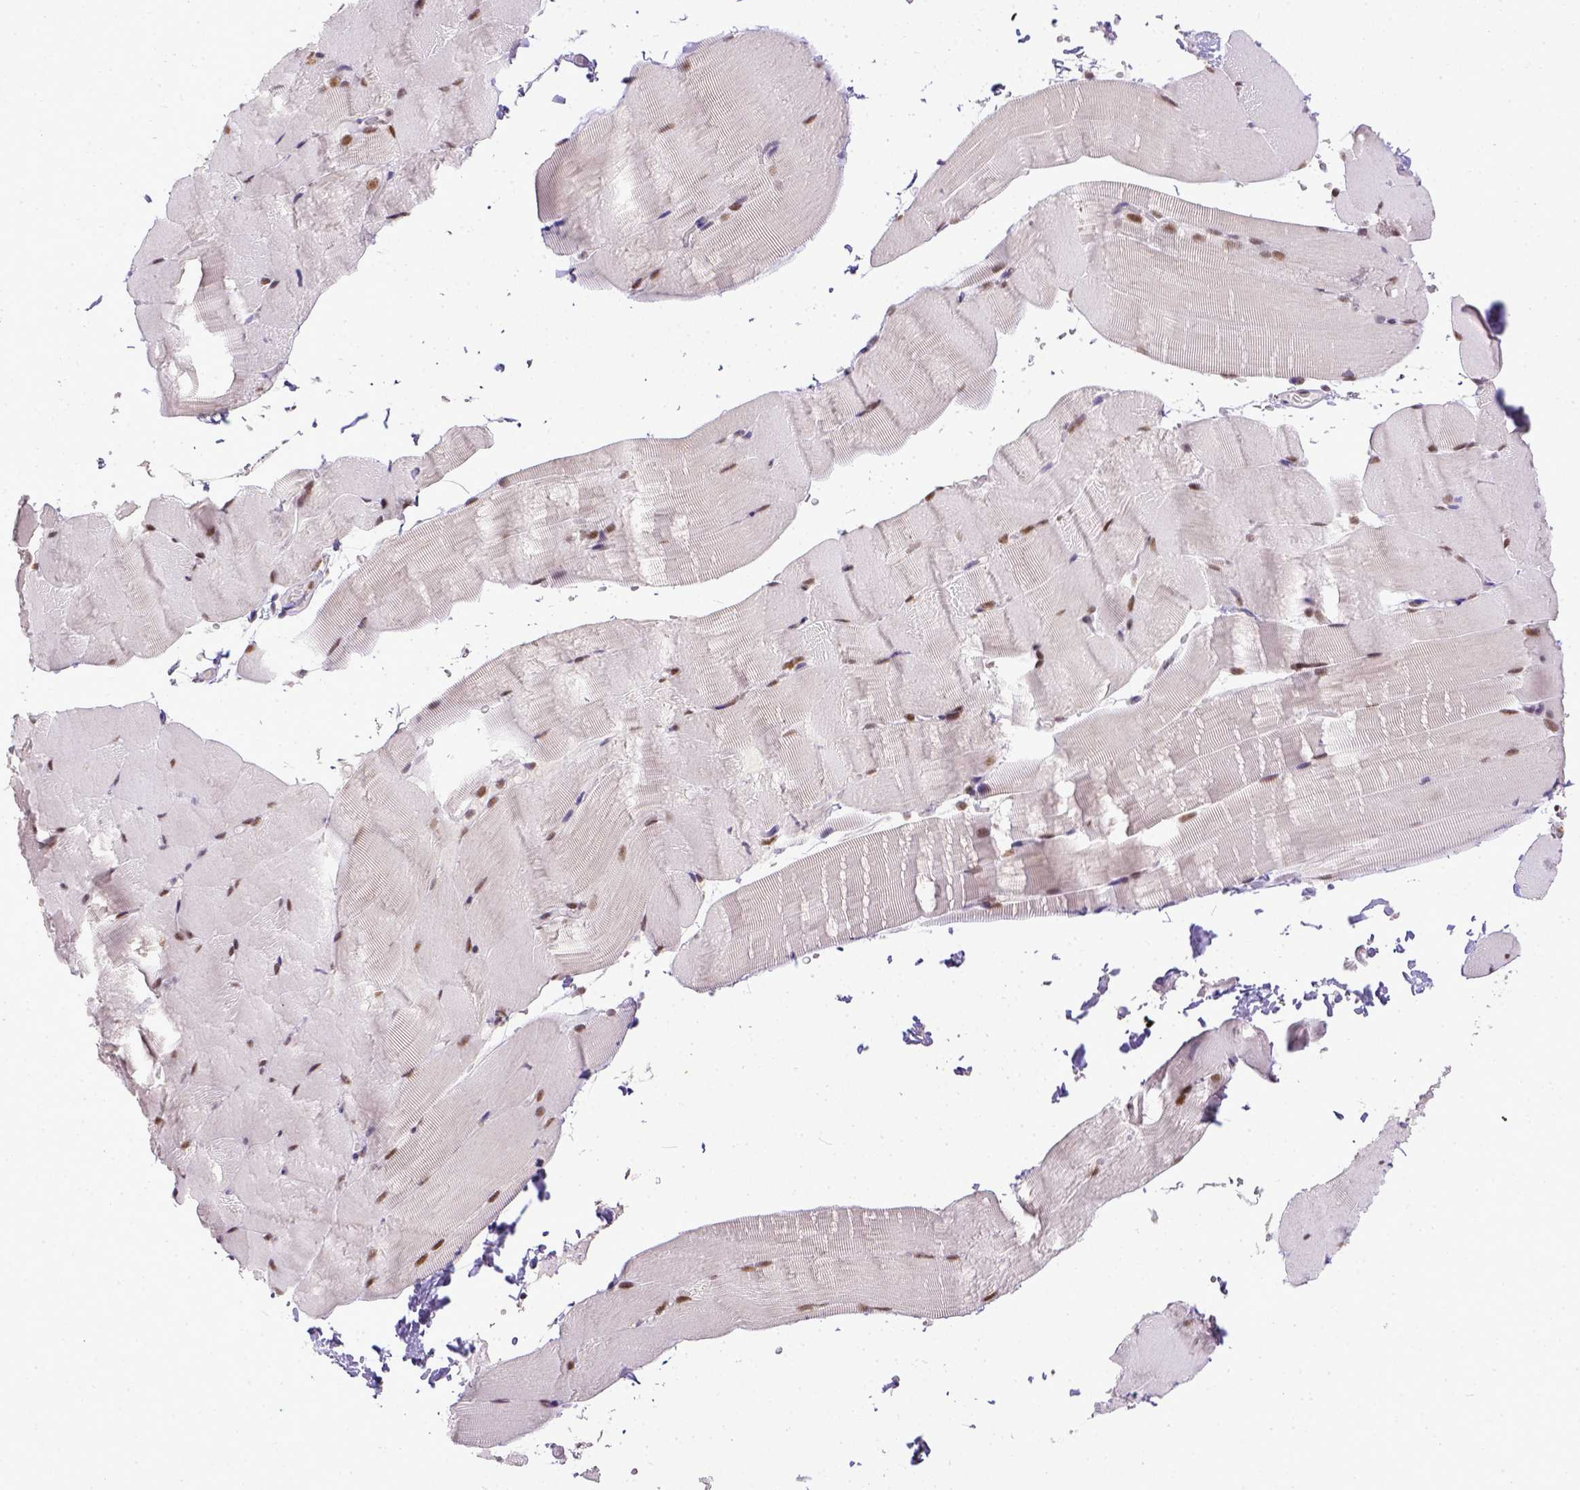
{"staining": {"intensity": "moderate", "quantity": ">75%", "location": "nuclear"}, "tissue": "skeletal muscle", "cell_type": "Myocytes", "image_type": "normal", "snomed": [{"axis": "morphology", "description": "Normal tissue, NOS"}, {"axis": "topography", "description": "Skeletal muscle"}], "caption": "Myocytes display moderate nuclear expression in approximately >75% of cells in normal skeletal muscle.", "gene": "ERCC1", "patient": {"sex": "female", "age": 37}}